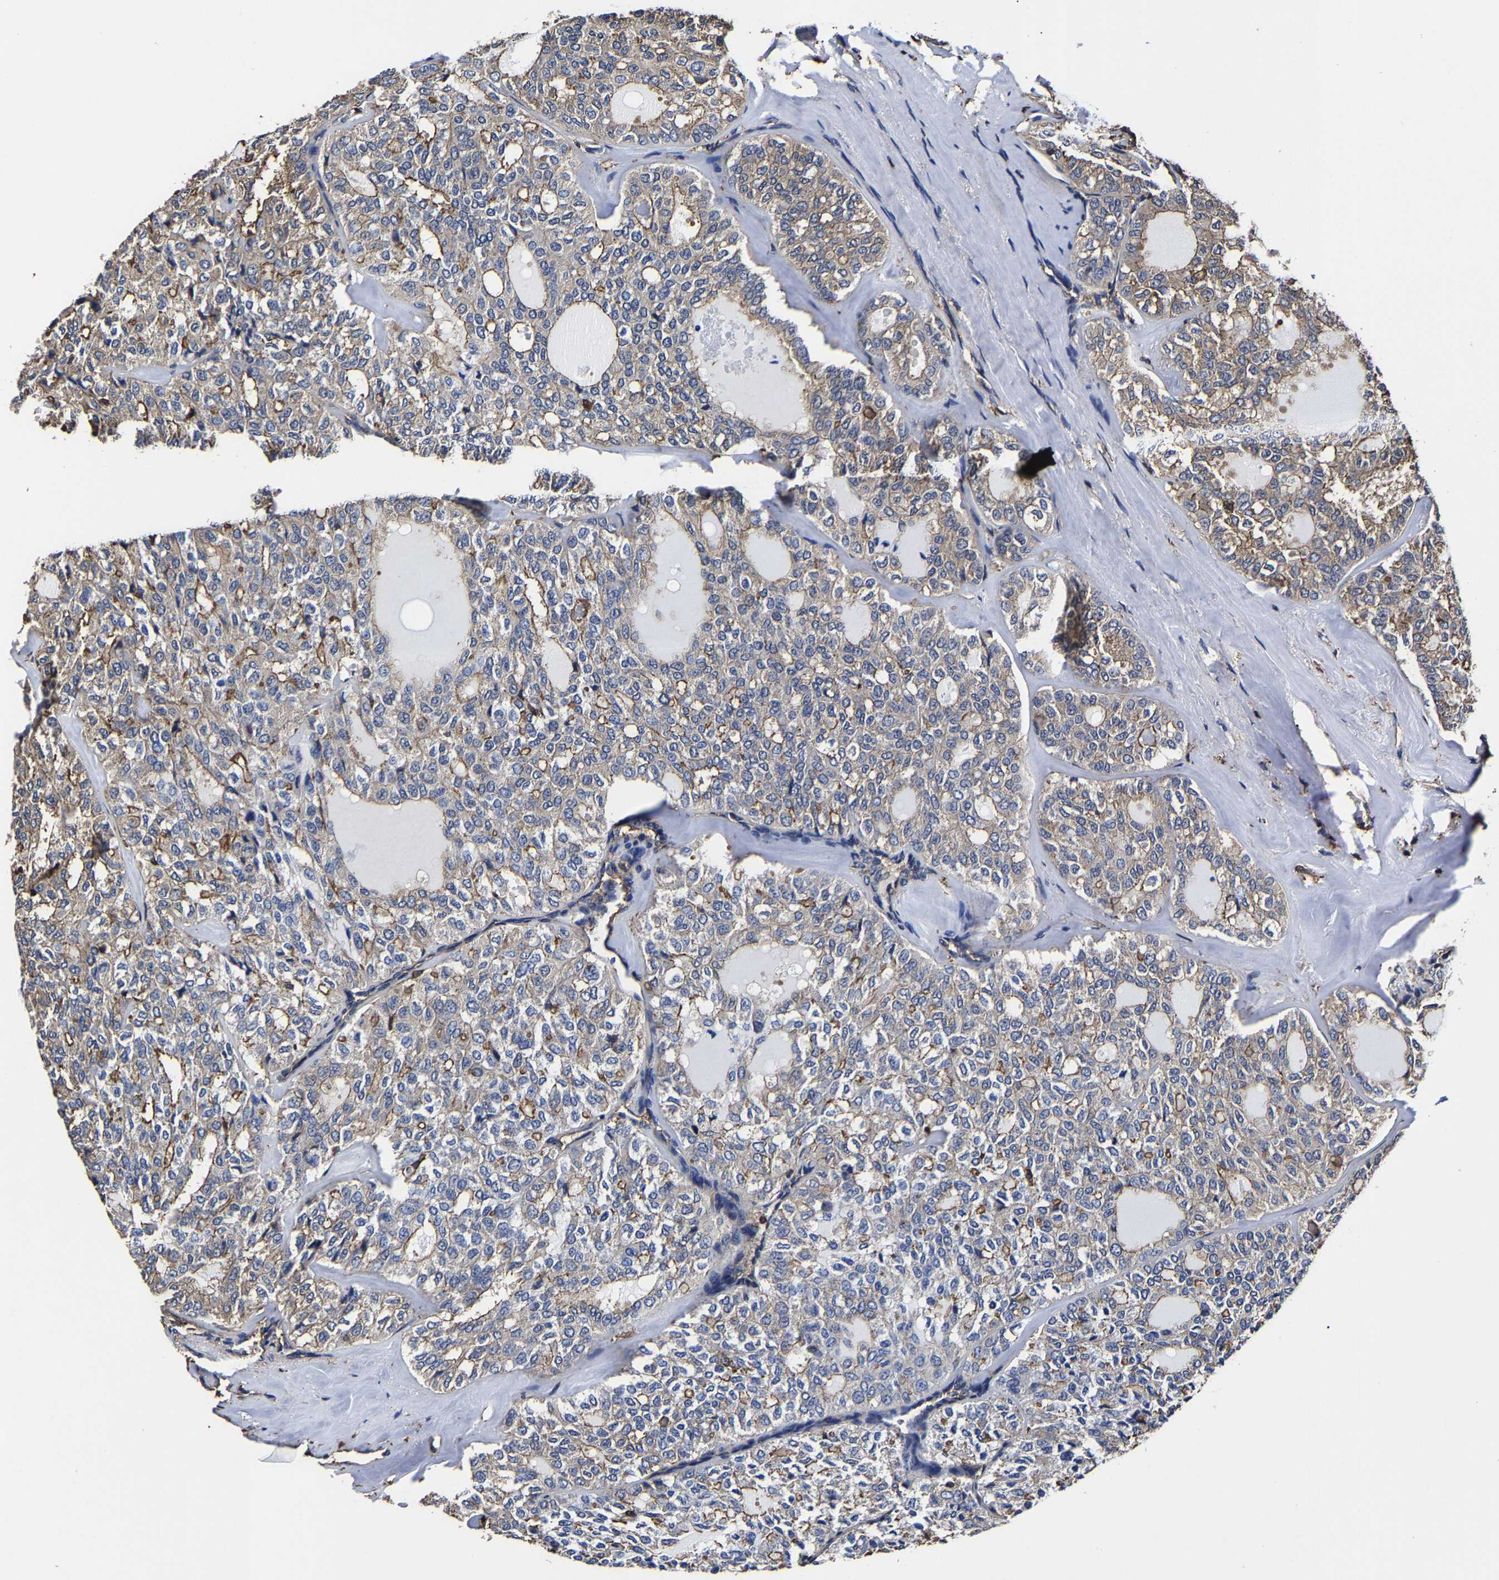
{"staining": {"intensity": "moderate", "quantity": "25%-75%", "location": "cytoplasmic/membranous"}, "tissue": "thyroid cancer", "cell_type": "Tumor cells", "image_type": "cancer", "snomed": [{"axis": "morphology", "description": "Follicular adenoma carcinoma, NOS"}, {"axis": "topography", "description": "Thyroid gland"}], "caption": "Immunohistochemistry image of neoplastic tissue: thyroid cancer (follicular adenoma carcinoma) stained using IHC demonstrates medium levels of moderate protein expression localized specifically in the cytoplasmic/membranous of tumor cells, appearing as a cytoplasmic/membranous brown color.", "gene": "SSH3", "patient": {"sex": "male", "age": 75}}